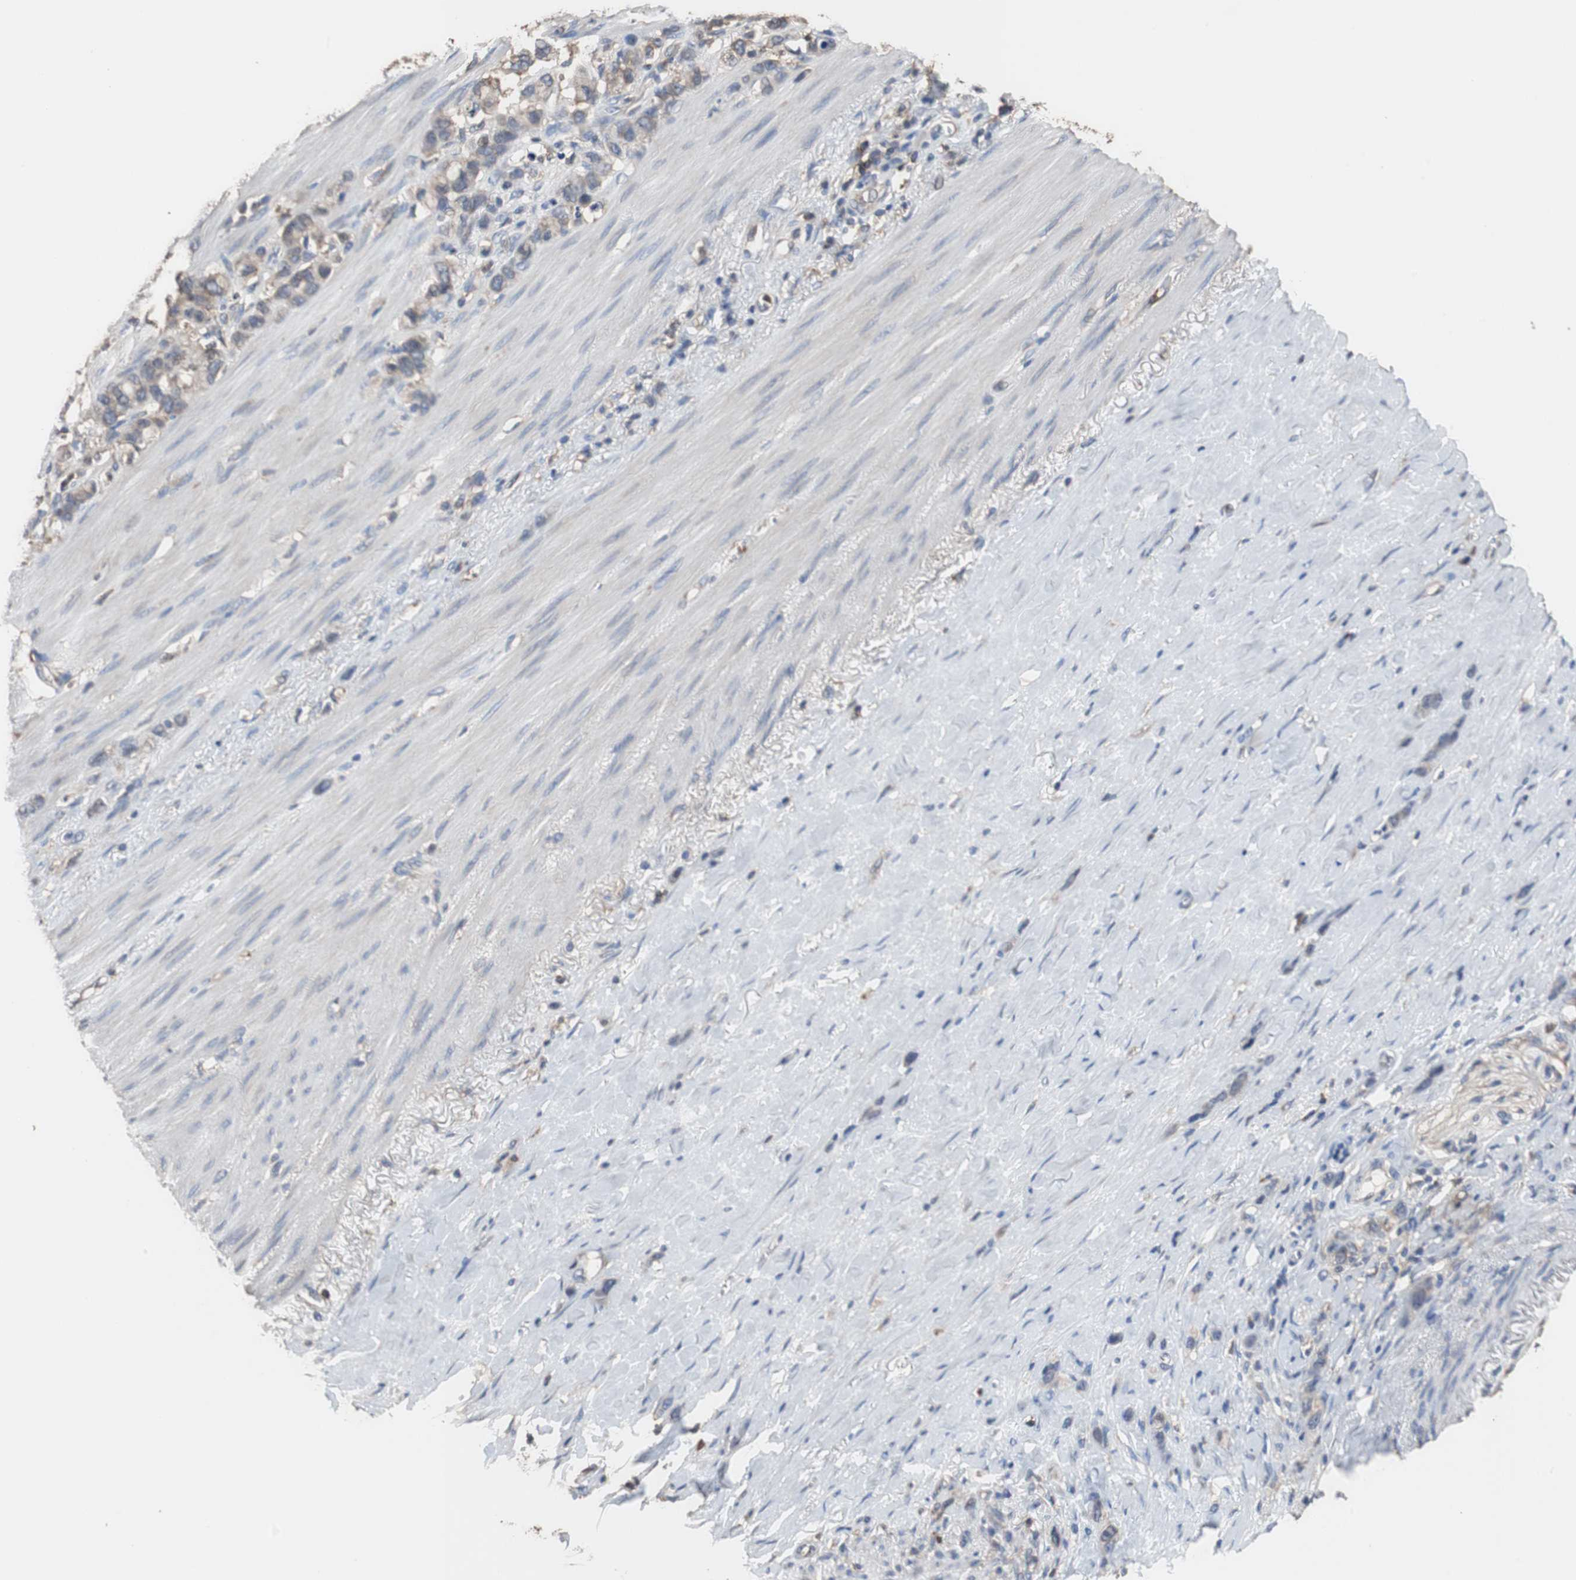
{"staining": {"intensity": "weak", "quantity": "<25%", "location": "cytoplasmic/membranous"}, "tissue": "stomach cancer", "cell_type": "Tumor cells", "image_type": "cancer", "snomed": [{"axis": "morphology", "description": "Normal tissue, NOS"}, {"axis": "morphology", "description": "Adenocarcinoma, NOS"}, {"axis": "morphology", "description": "Adenocarcinoma, High grade"}, {"axis": "topography", "description": "Stomach, upper"}, {"axis": "topography", "description": "Stomach"}], "caption": "An image of stomach adenocarcinoma stained for a protein displays no brown staining in tumor cells. (DAB IHC visualized using brightfield microscopy, high magnification).", "gene": "SCIMP", "patient": {"sex": "female", "age": 65}}